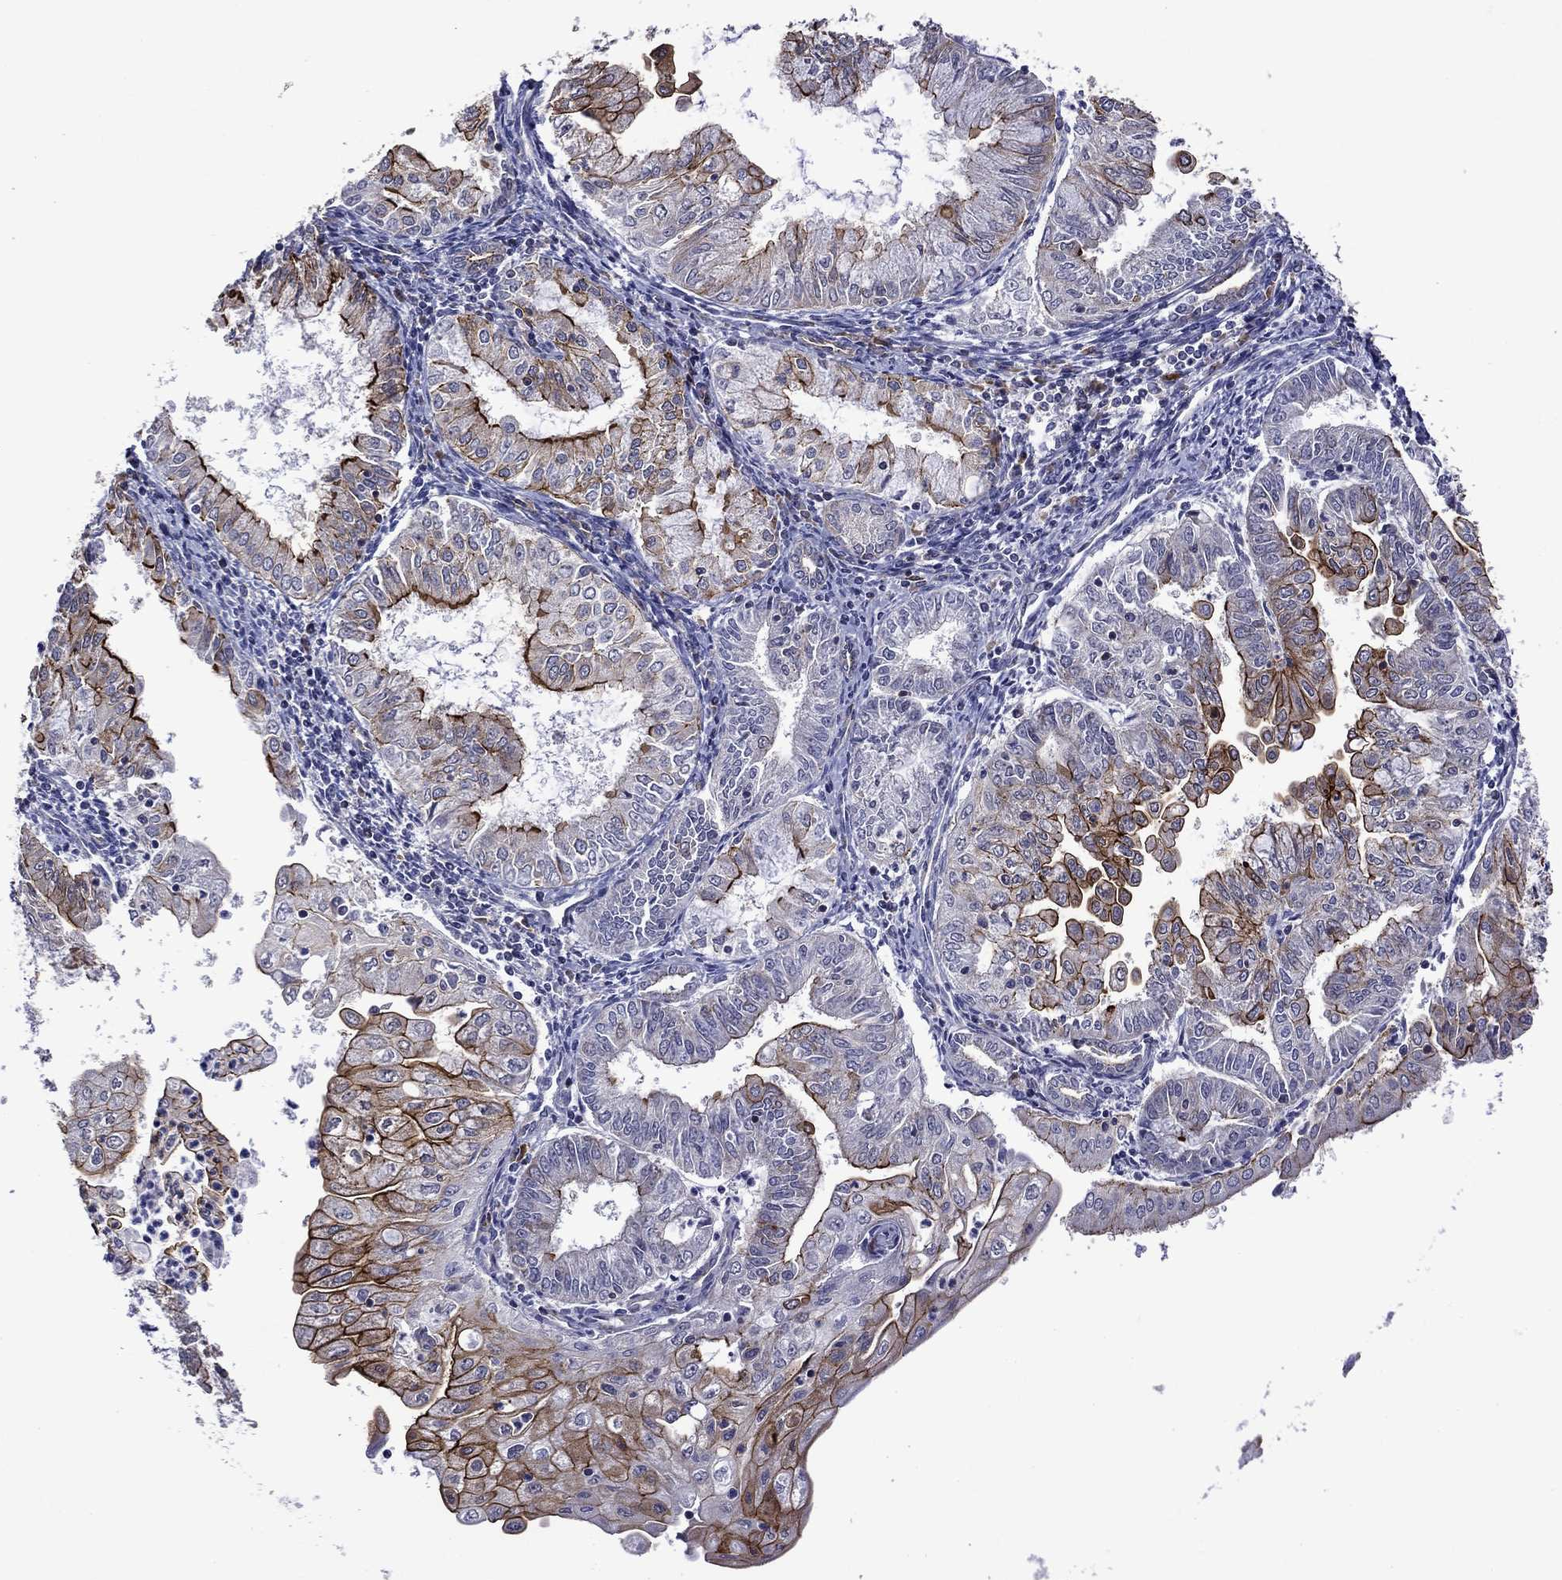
{"staining": {"intensity": "strong", "quantity": "25%-75%", "location": "cytoplasmic/membranous"}, "tissue": "endometrial cancer", "cell_type": "Tumor cells", "image_type": "cancer", "snomed": [{"axis": "morphology", "description": "Adenocarcinoma, NOS"}, {"axis": "topography", "description": "Endometrium"}], "caption": "This is a micrograph of IHC staining of endometrial adenocarcinoma, which shows strong expression in the cytoplasmic/membranous of tumor cells.", "gene": "LMO7", "patient": {"sex": "female", "age": 56}}